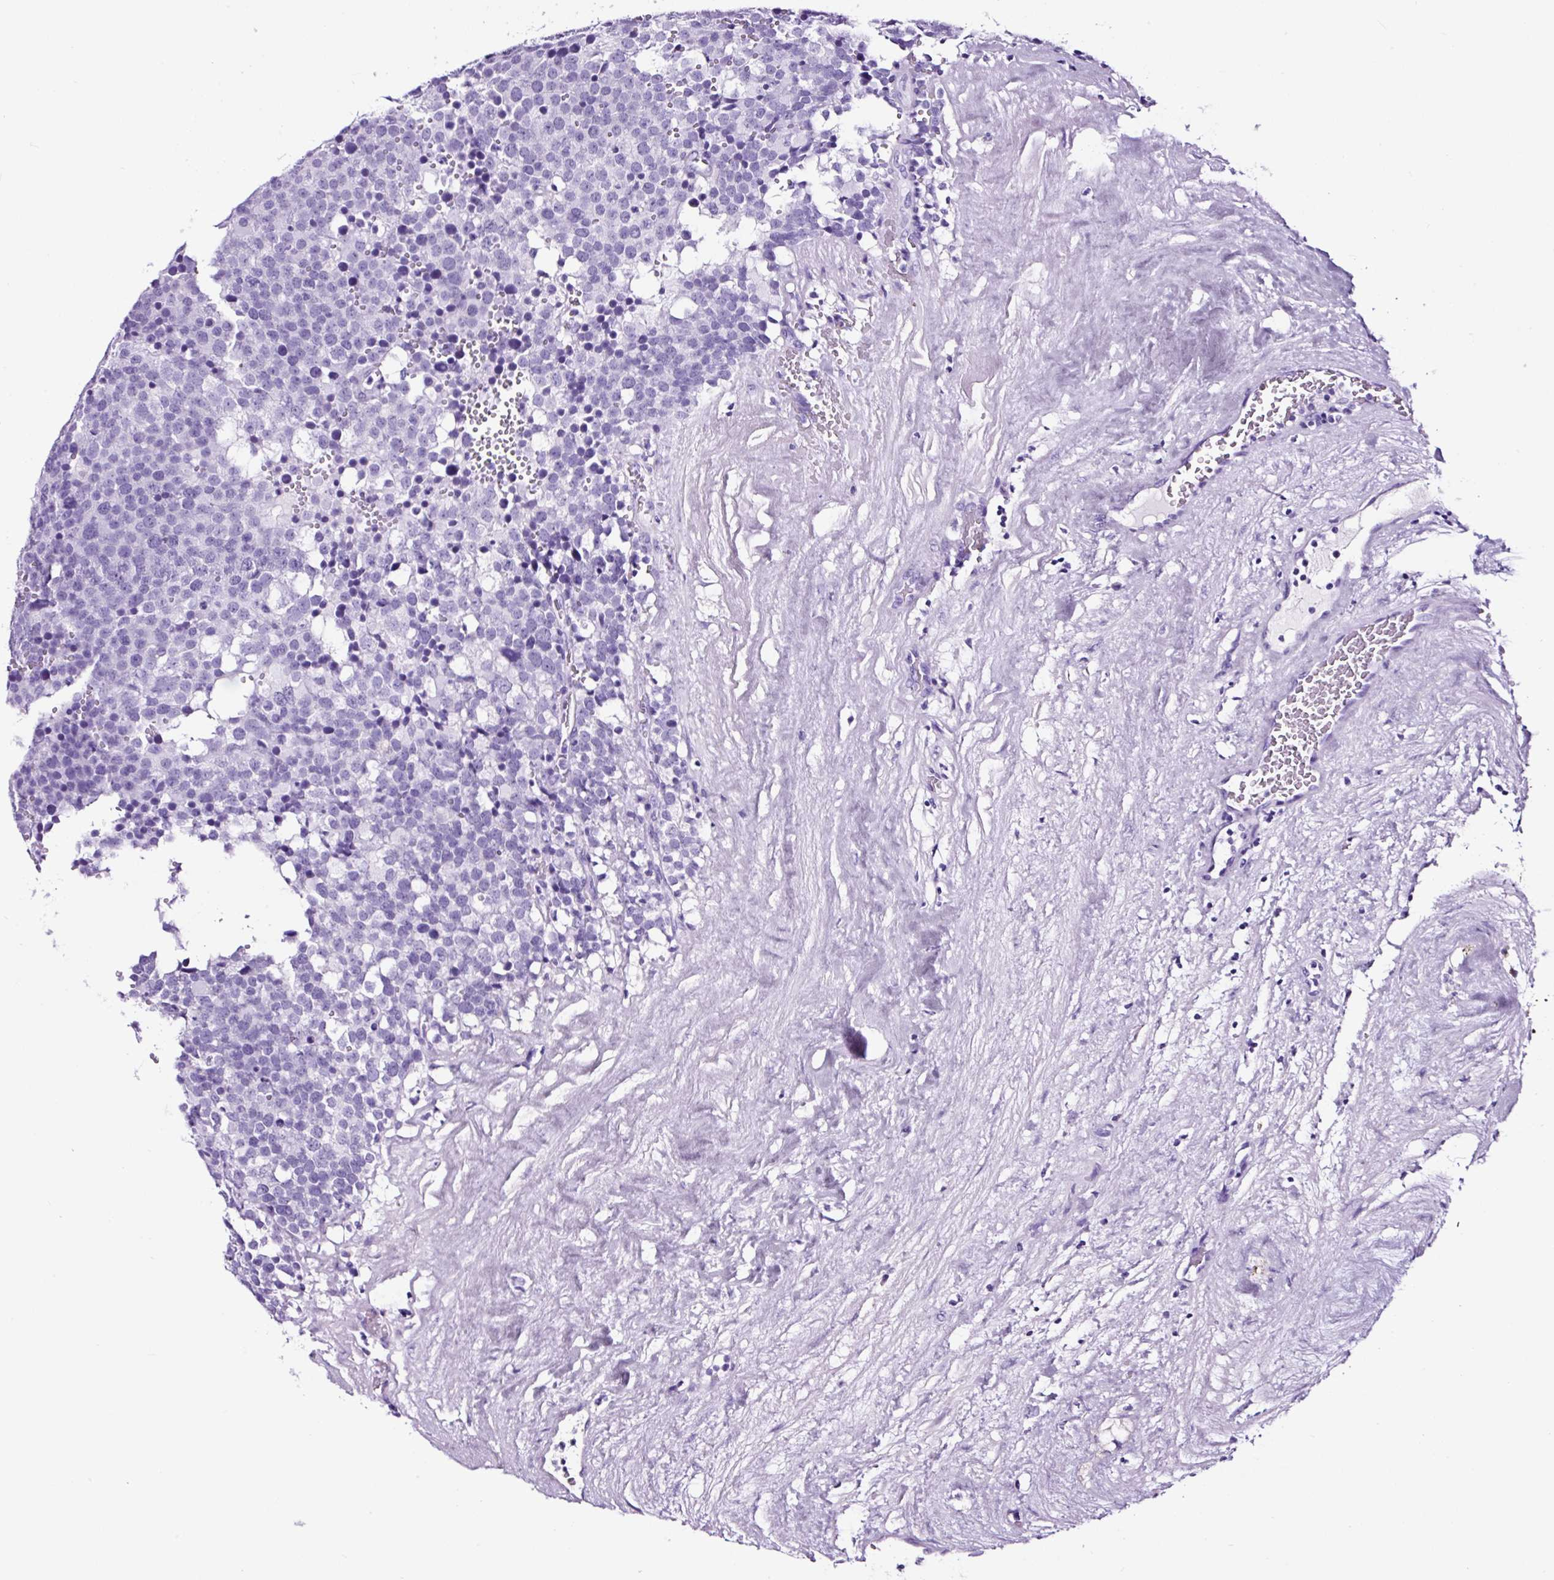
{"staining": {"intensity": "negative", "quantity": "none", "location": "none"}, "tissue": "testis cancer", "cell_type": "Tumor cells", "image_type": "cancer", "snomed": [{"axis": "morphology", "description": "Seminoma, NOS"}, {"axis": "topography", "description": "Testis"}], "caption": "IHC histopathology image of neoplastic tissue: testis cancer stained with DAB reveals no significant protein staining in tumor cells. Nuclei are stained in blue.", "gene": "FBXL7", "patient": {"sex": "male", "age": 71}}